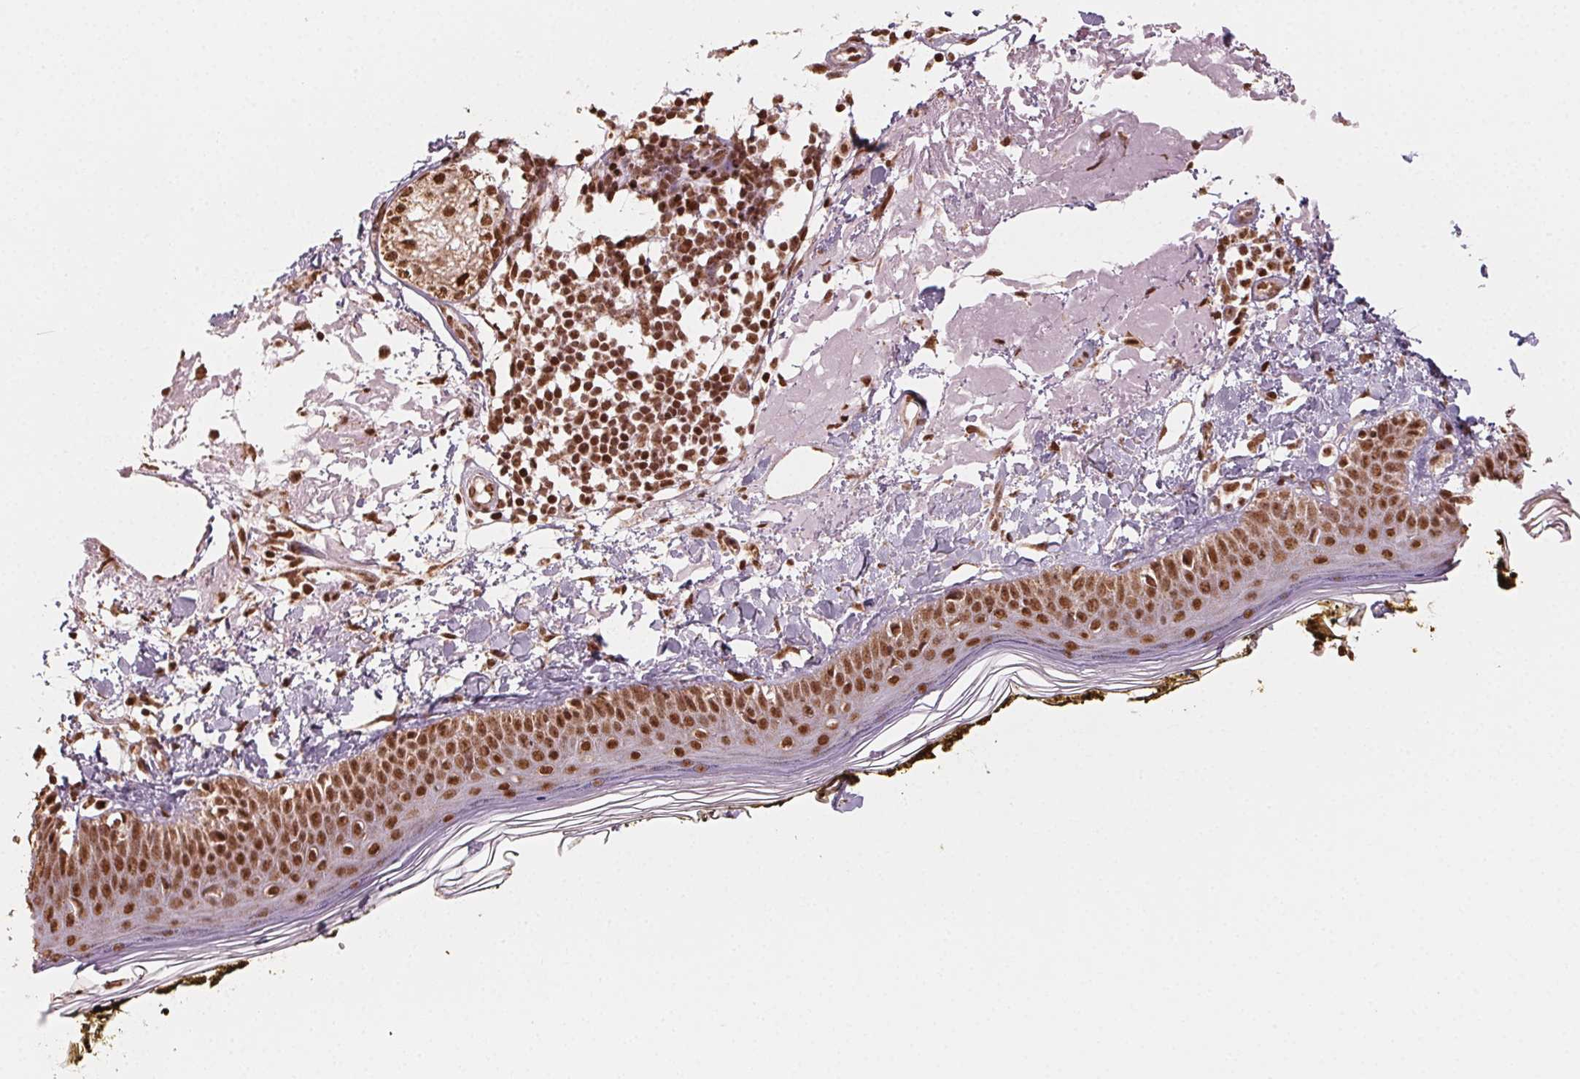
{"staining": {"intensity": "moderate", "quantity": ">75%", "location": "nuclear"}, "tissue": "skin", "cell_type": "Fibroblasts", "image_type": "normal", "snomed": [{"axis": "morphology", "description": "Normal tissue, NOS"}, {"axis": "topography", "description": "Skin"}], "caption": "This image demonstrates immunohistochemistry (IHC) staining of unremarkable skin, with medium moderate nuclear positivity in about >75% of fibroblasts.", "gene": "TOPORS", "patient": {"sex": "male", "age": 76}}